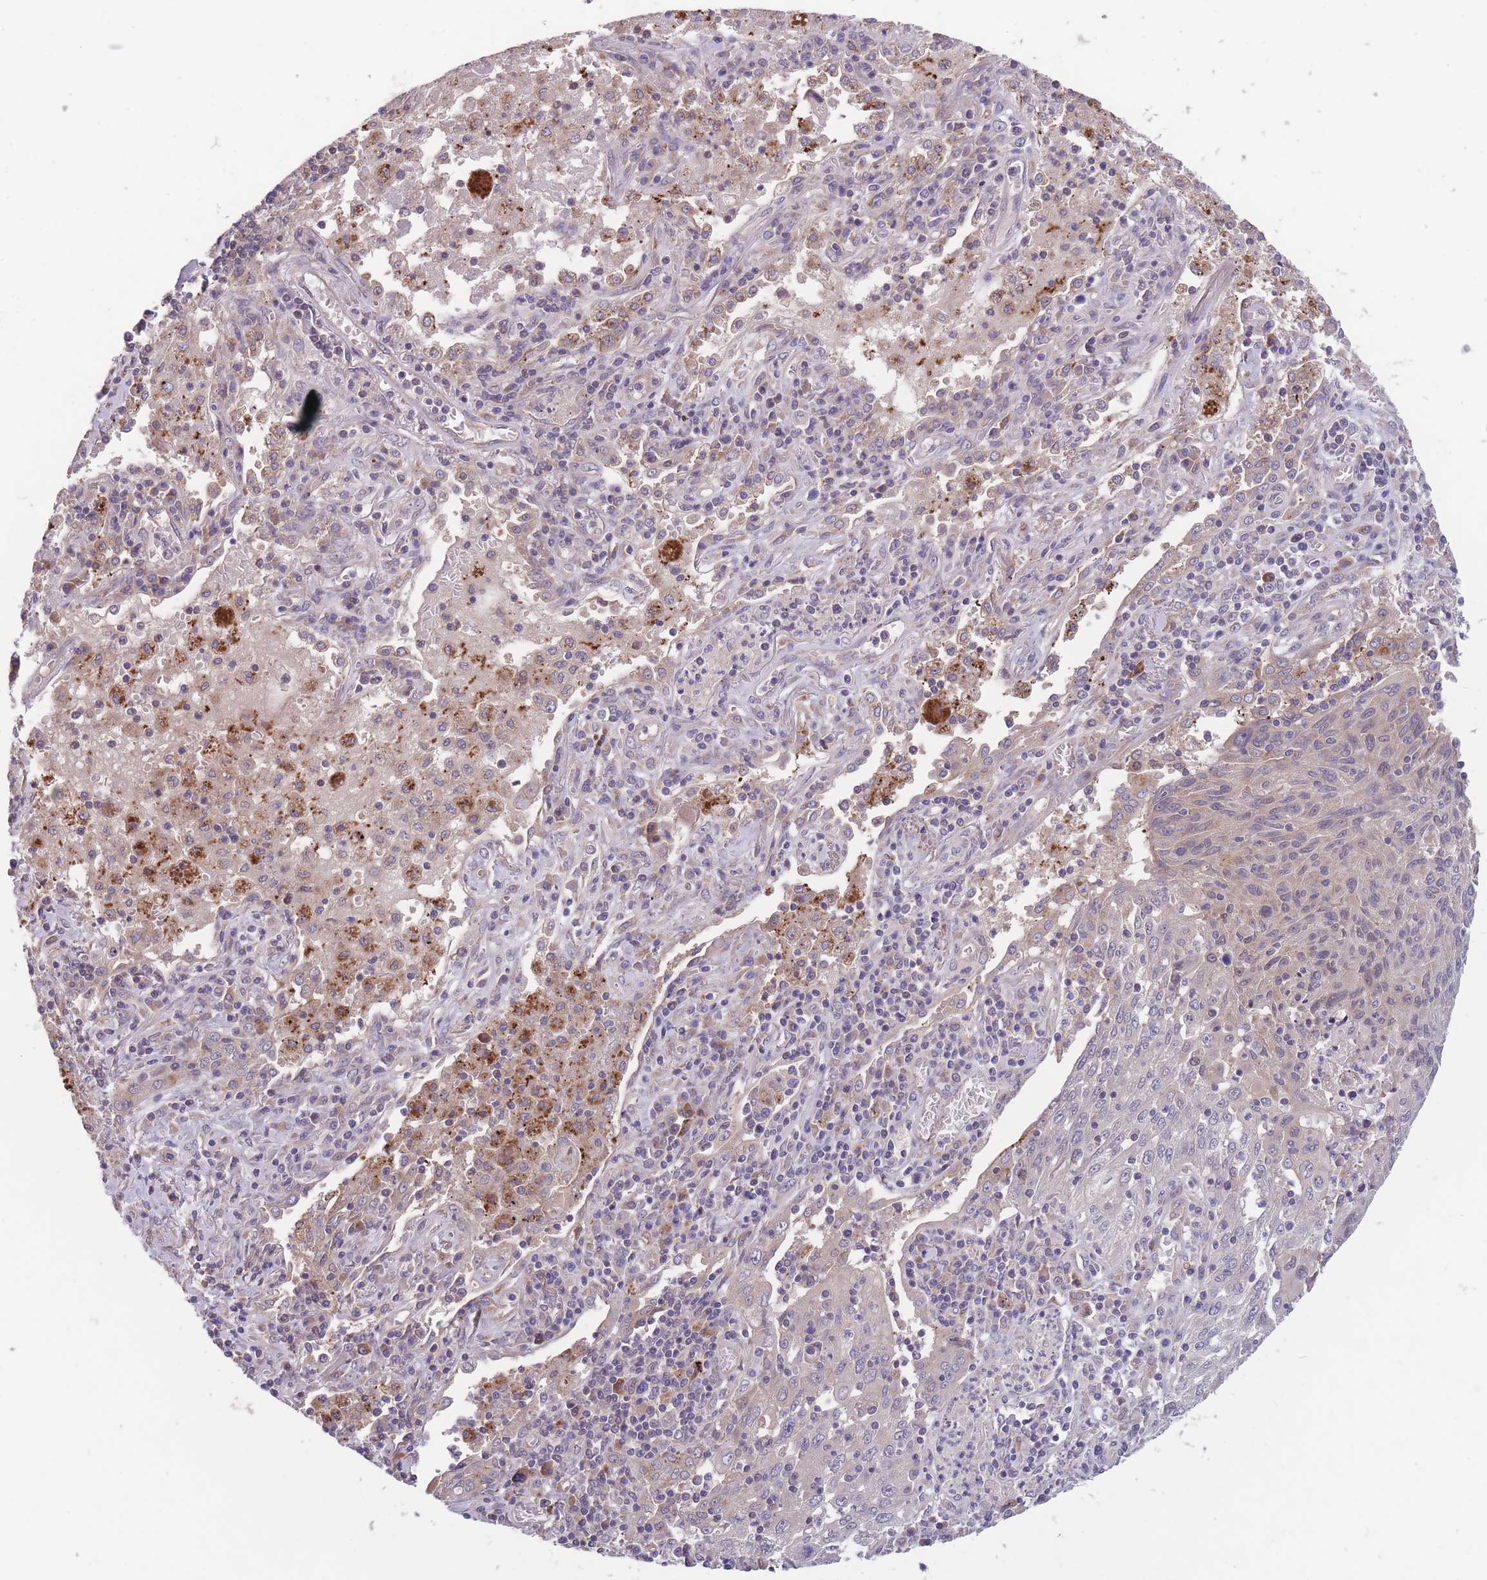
{"staining": {"intensity": "moderate", "quantity": "25%-75%", "location": "cytoplasmic/membranous"}, "tissue": "lung cancer", "cell_type": "Tumor cells", "image_type": "cancer", "snomed": [{"axis": "morphology", "description": "Squamous cell carcinoma, NOS"}, {"axis": "topography", "description": "Lung"}], "caption": "Lung squamous cell carcinoma stained with DAB (3,3'-diaminobenzidine) immunohistochemistry (IHC) exhibits medium levels of moderate cytoplasmic/membranous positivity in about 25%-75% of tumor cells.", "gene": "ITPKC", "patient": {"sex": "female", "age": 66}}